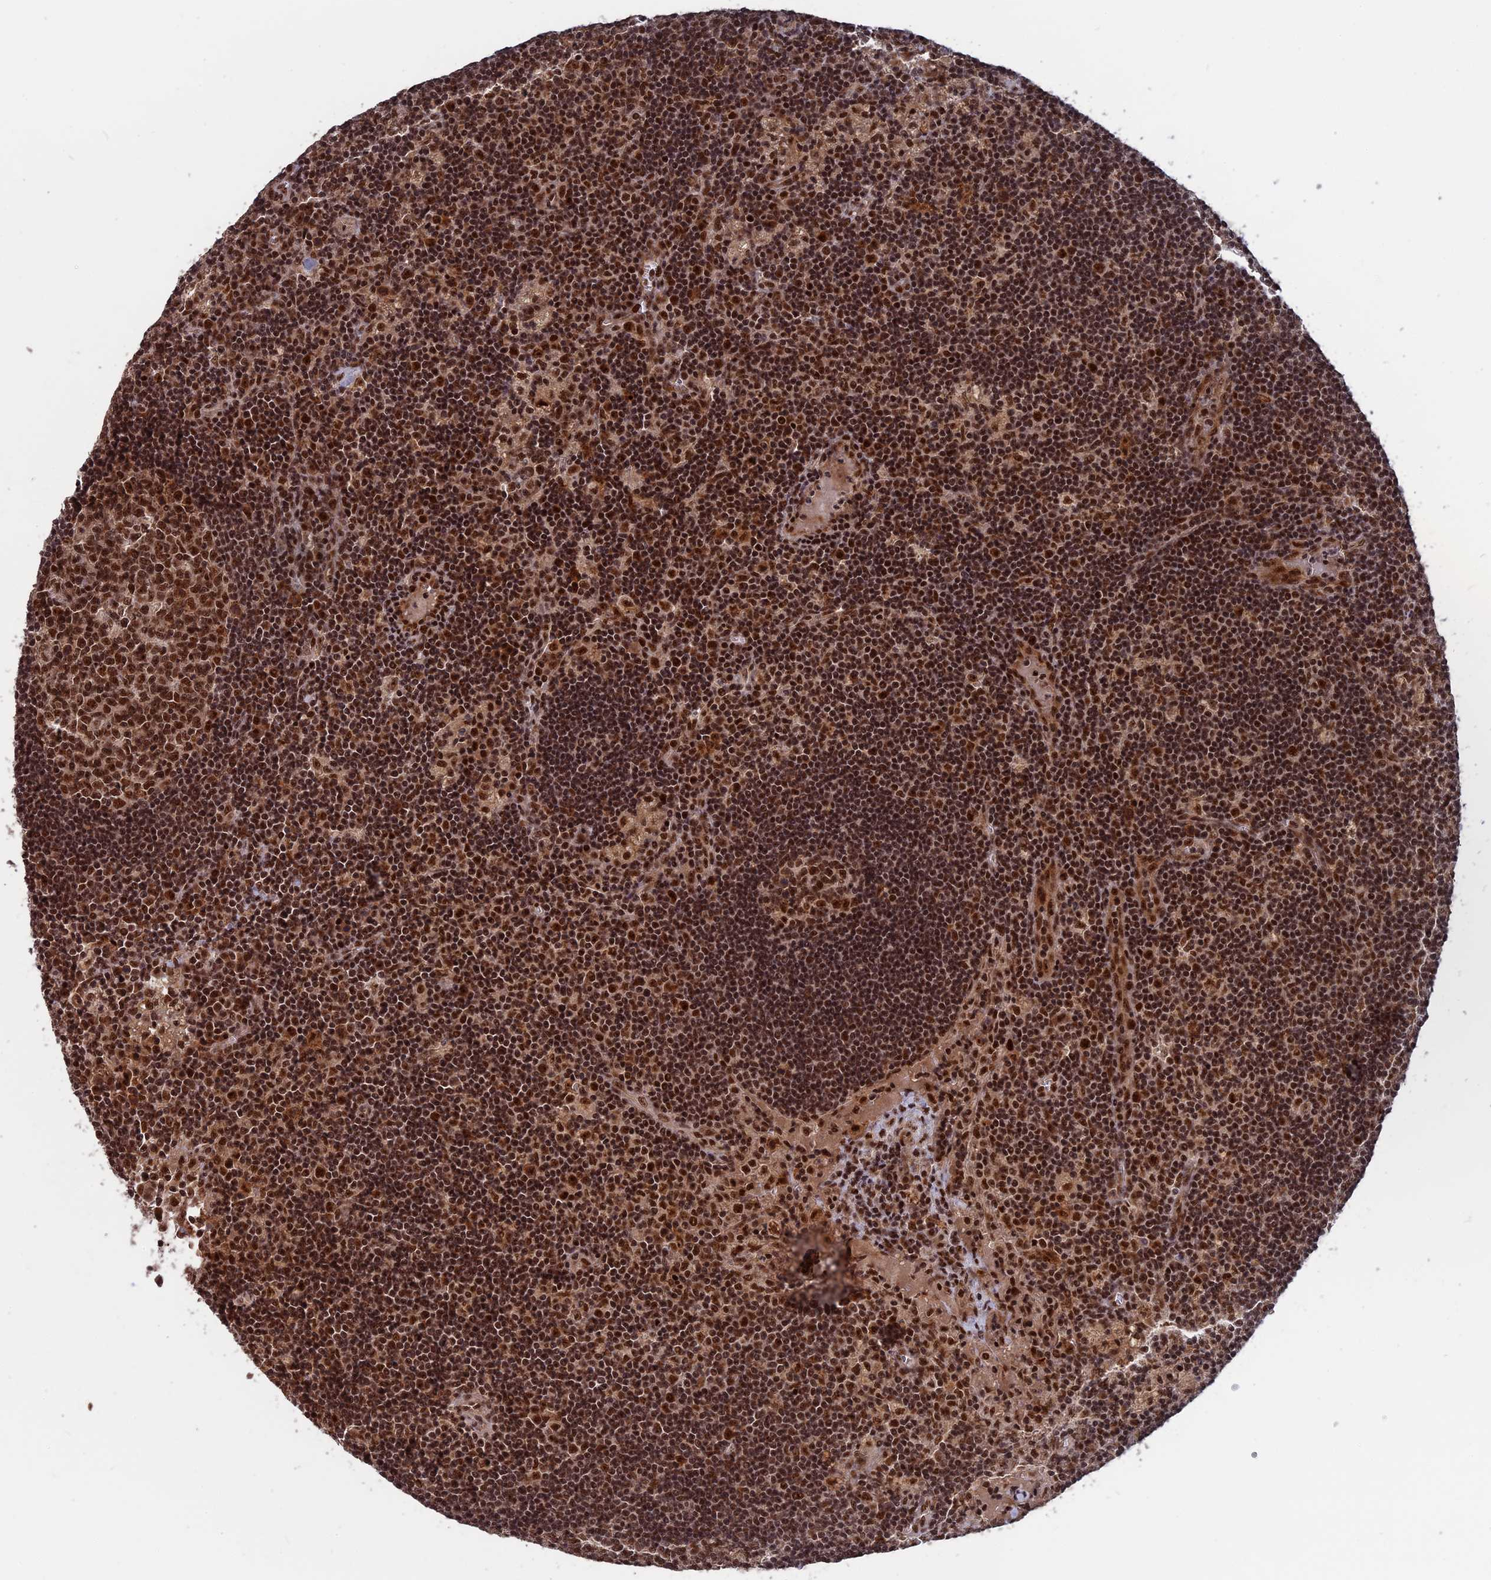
{"staining": {"intensity": "strong", "quantity": ">75%", "location": "nuclear"}, "tissue": "lymph node", "cell_type": "Germinal center cells", "image_type": "normal", "snomed": [{"axis": "morphology", "description": "Normal tissue, NOS"}, {"axis": "topography", "description": "Lymph node"}], "caption": "Germinal center cells show strong nuclear expression in about >75% of cells in unremarkable lymph node.", "gene": "CACTIN", "patient": {"sex": "male", "age": 58}}